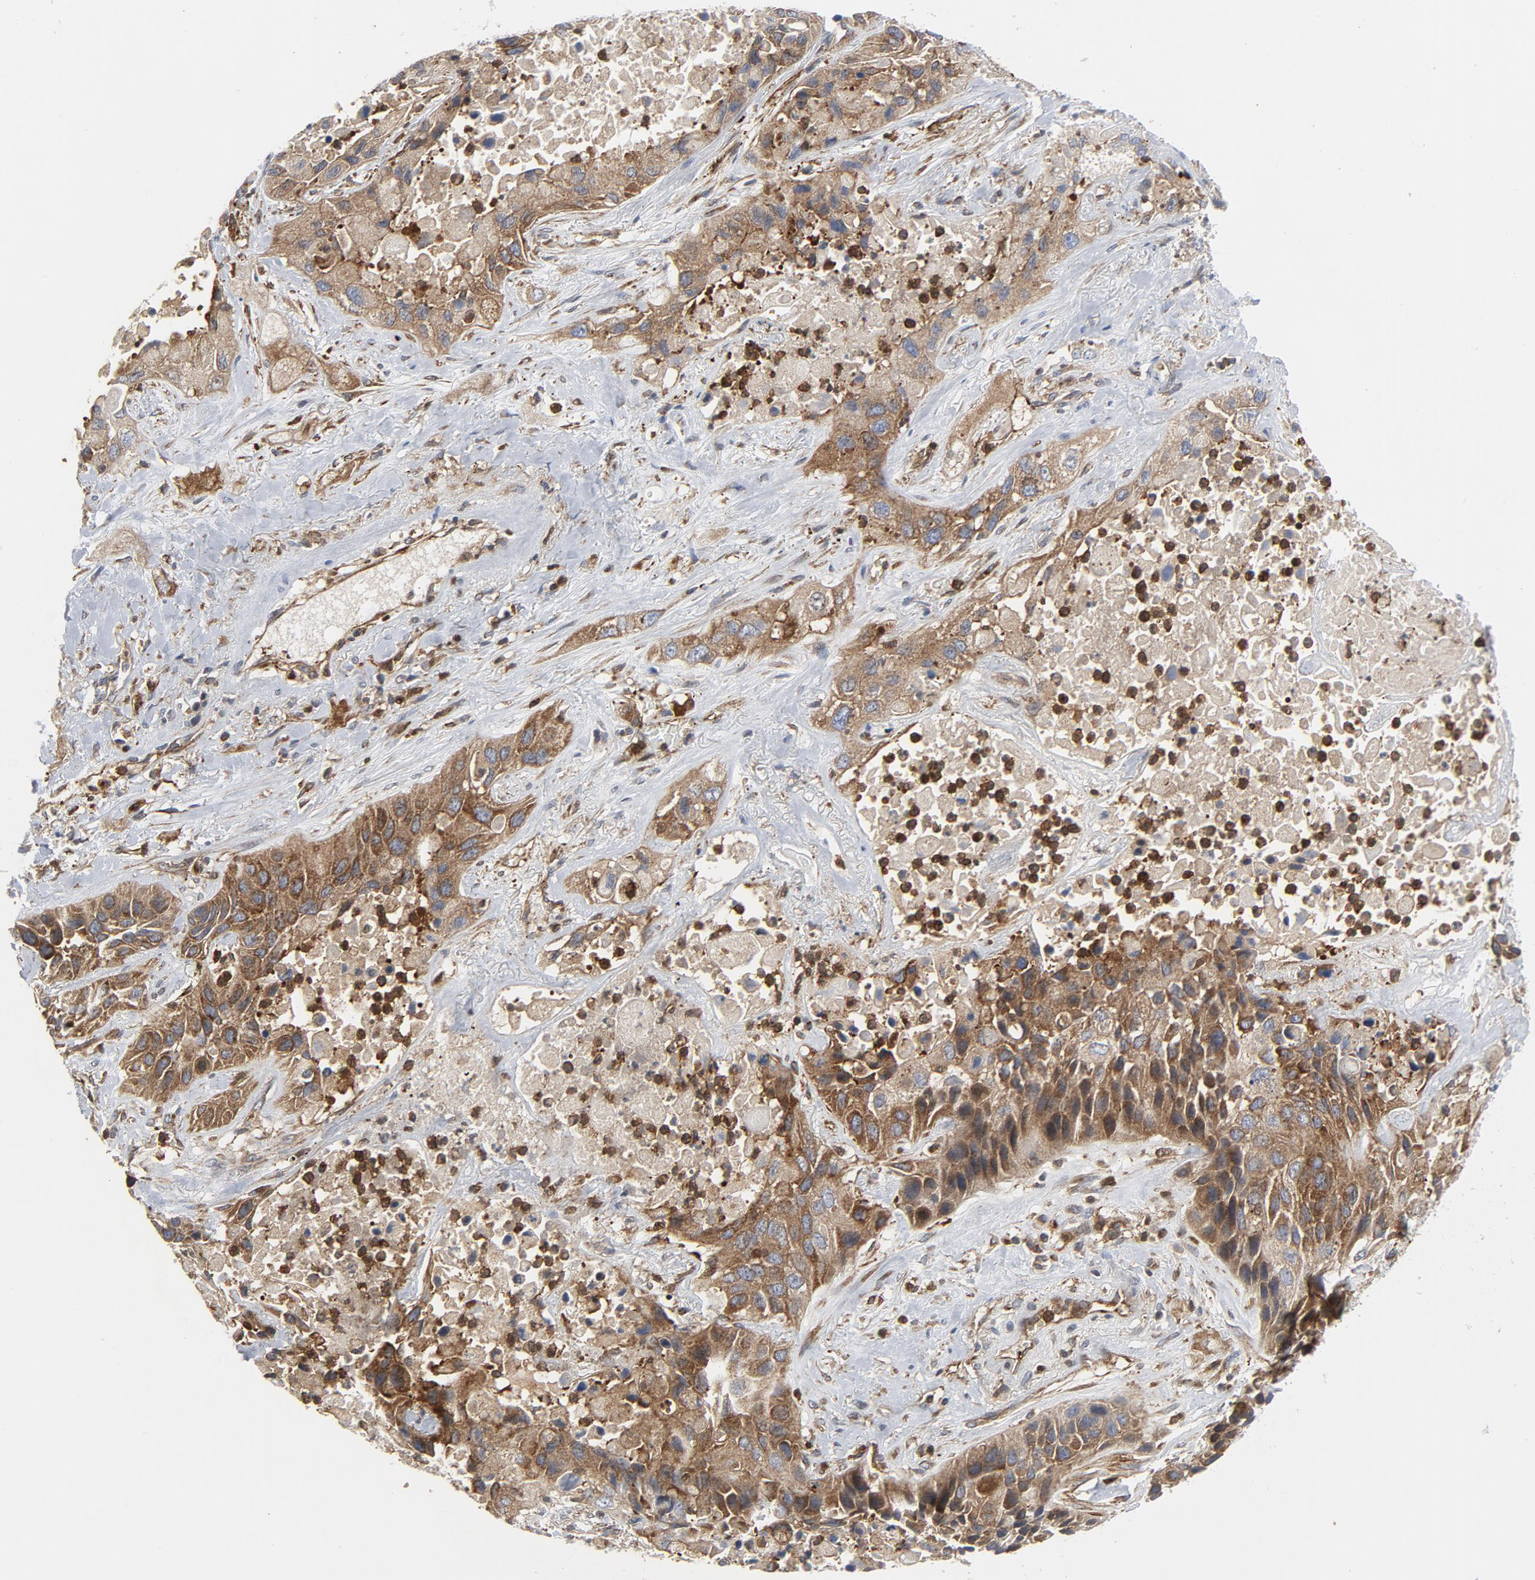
{"staining": {"intensity": "moderate", "quantity": ">75%", "location": "cytoplasmic/membranous"}, "tissue": "lung cancer", "cell_type": "Tumor cells", "image_type": "cancer", "snomed": [{"axis": "morphology", "description": "Squamous cell carcinoma, NOS"}, {"axis": "topography", "description": "Lung"}], "caption": "Moderate cytoplasmic/membranous protein expression is identified in approximately >75% of tumor cells in lung cancer (squamous cell carcinoma). (brown staining indicates protein expression, while blue staining denotes nuclei).", "gene": "YES1", "patient": {"sex": "female", "age": 76}}